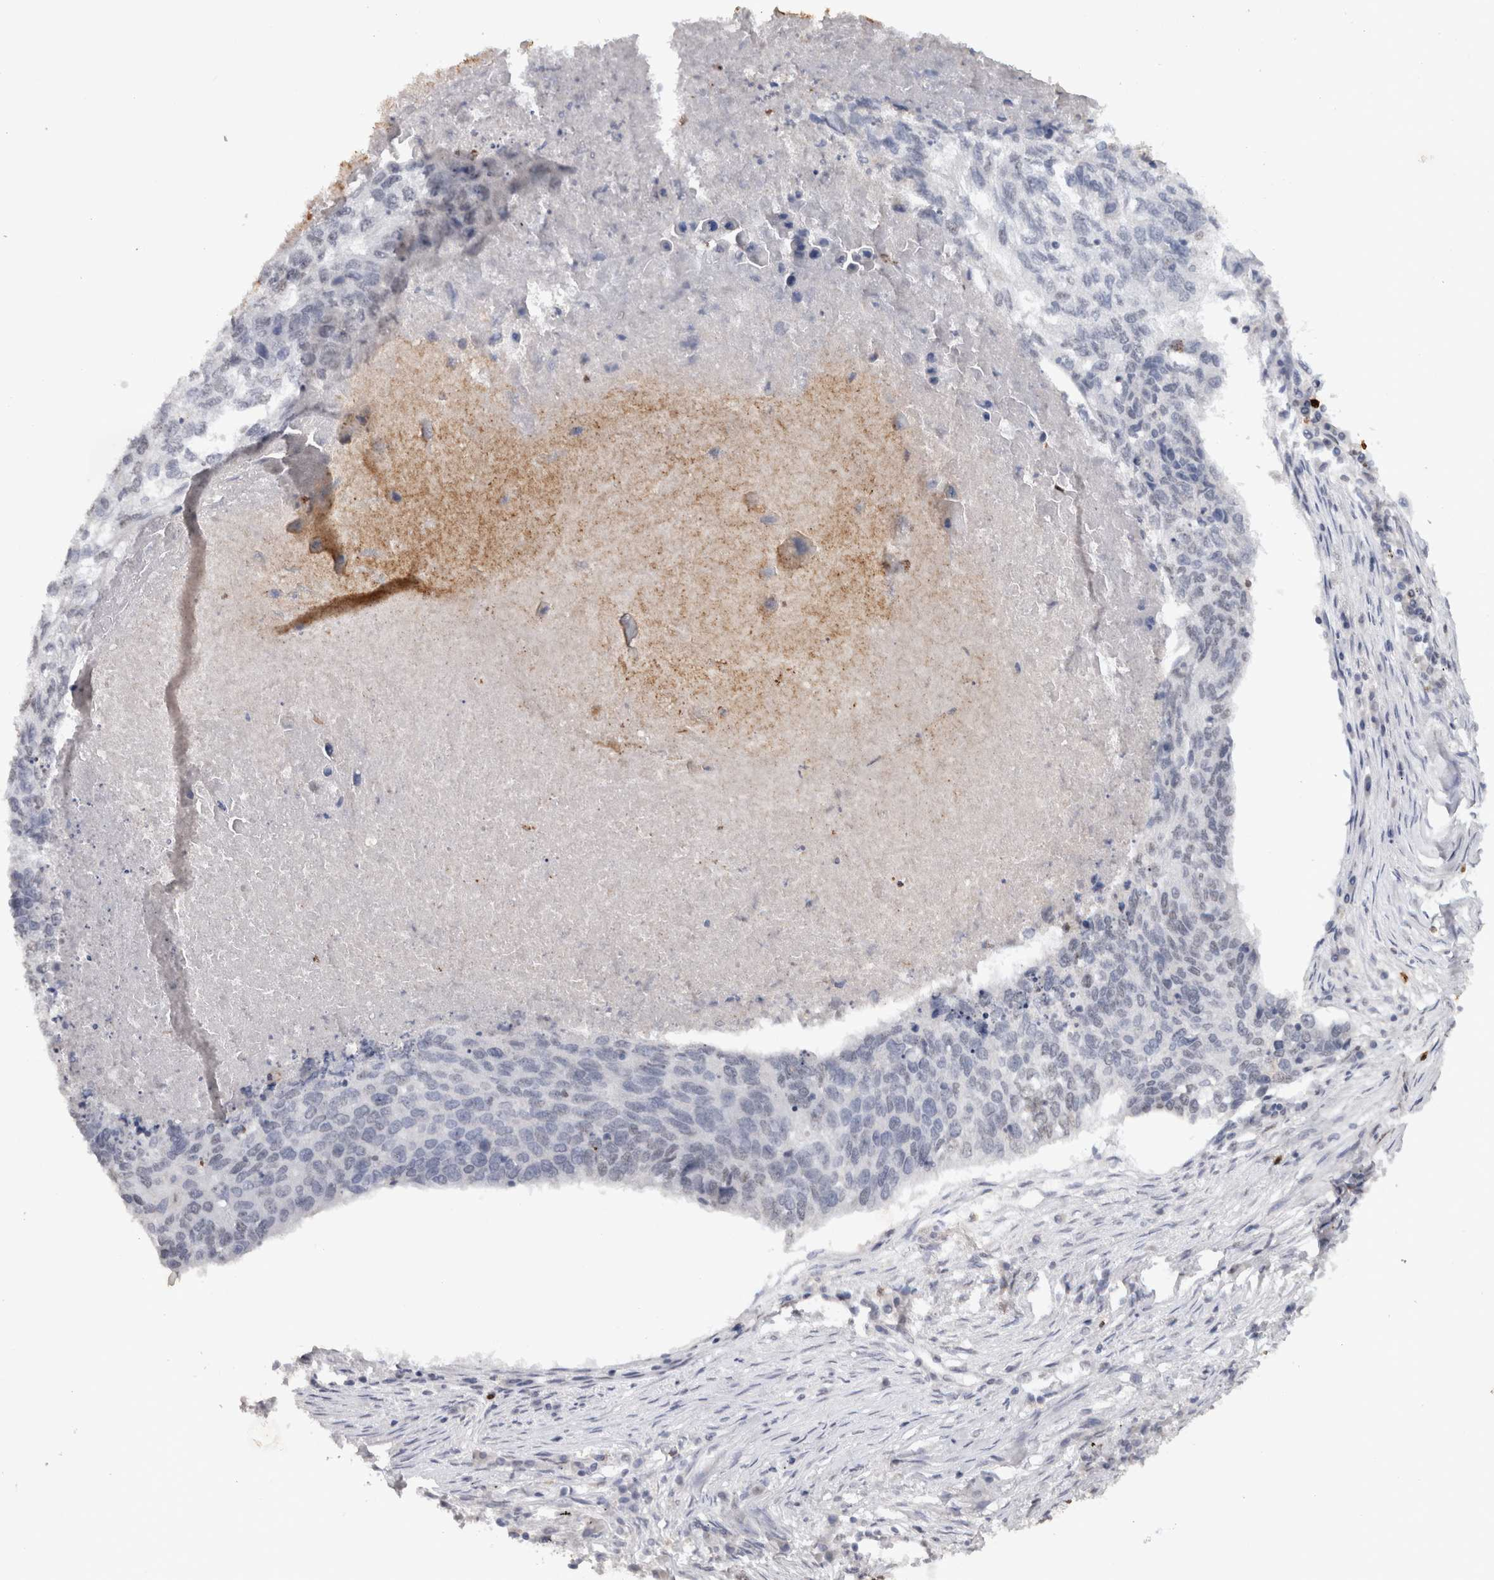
{"staining": {"intensity": "negative", "quantity": "none", "location": "none"}, "tissue": "lung cancer", "cell_type": "Tumor cells", "image_type": "cancer", "snomed": [{"axis": "morphology", "description": "Squamous cell carcinoma, NOS"}, {"axis": "topography", "description": "Lung"}], "caption": "High magnification brightfield microscopy of squamous cell carcinoma (lung) stained with DAB (brown) and counterstained with hematoxylin (blue): tumor cells show no significant positivity.", "gene": "RPS6KA2", "patient": {"sex": "female", "age": 63}}